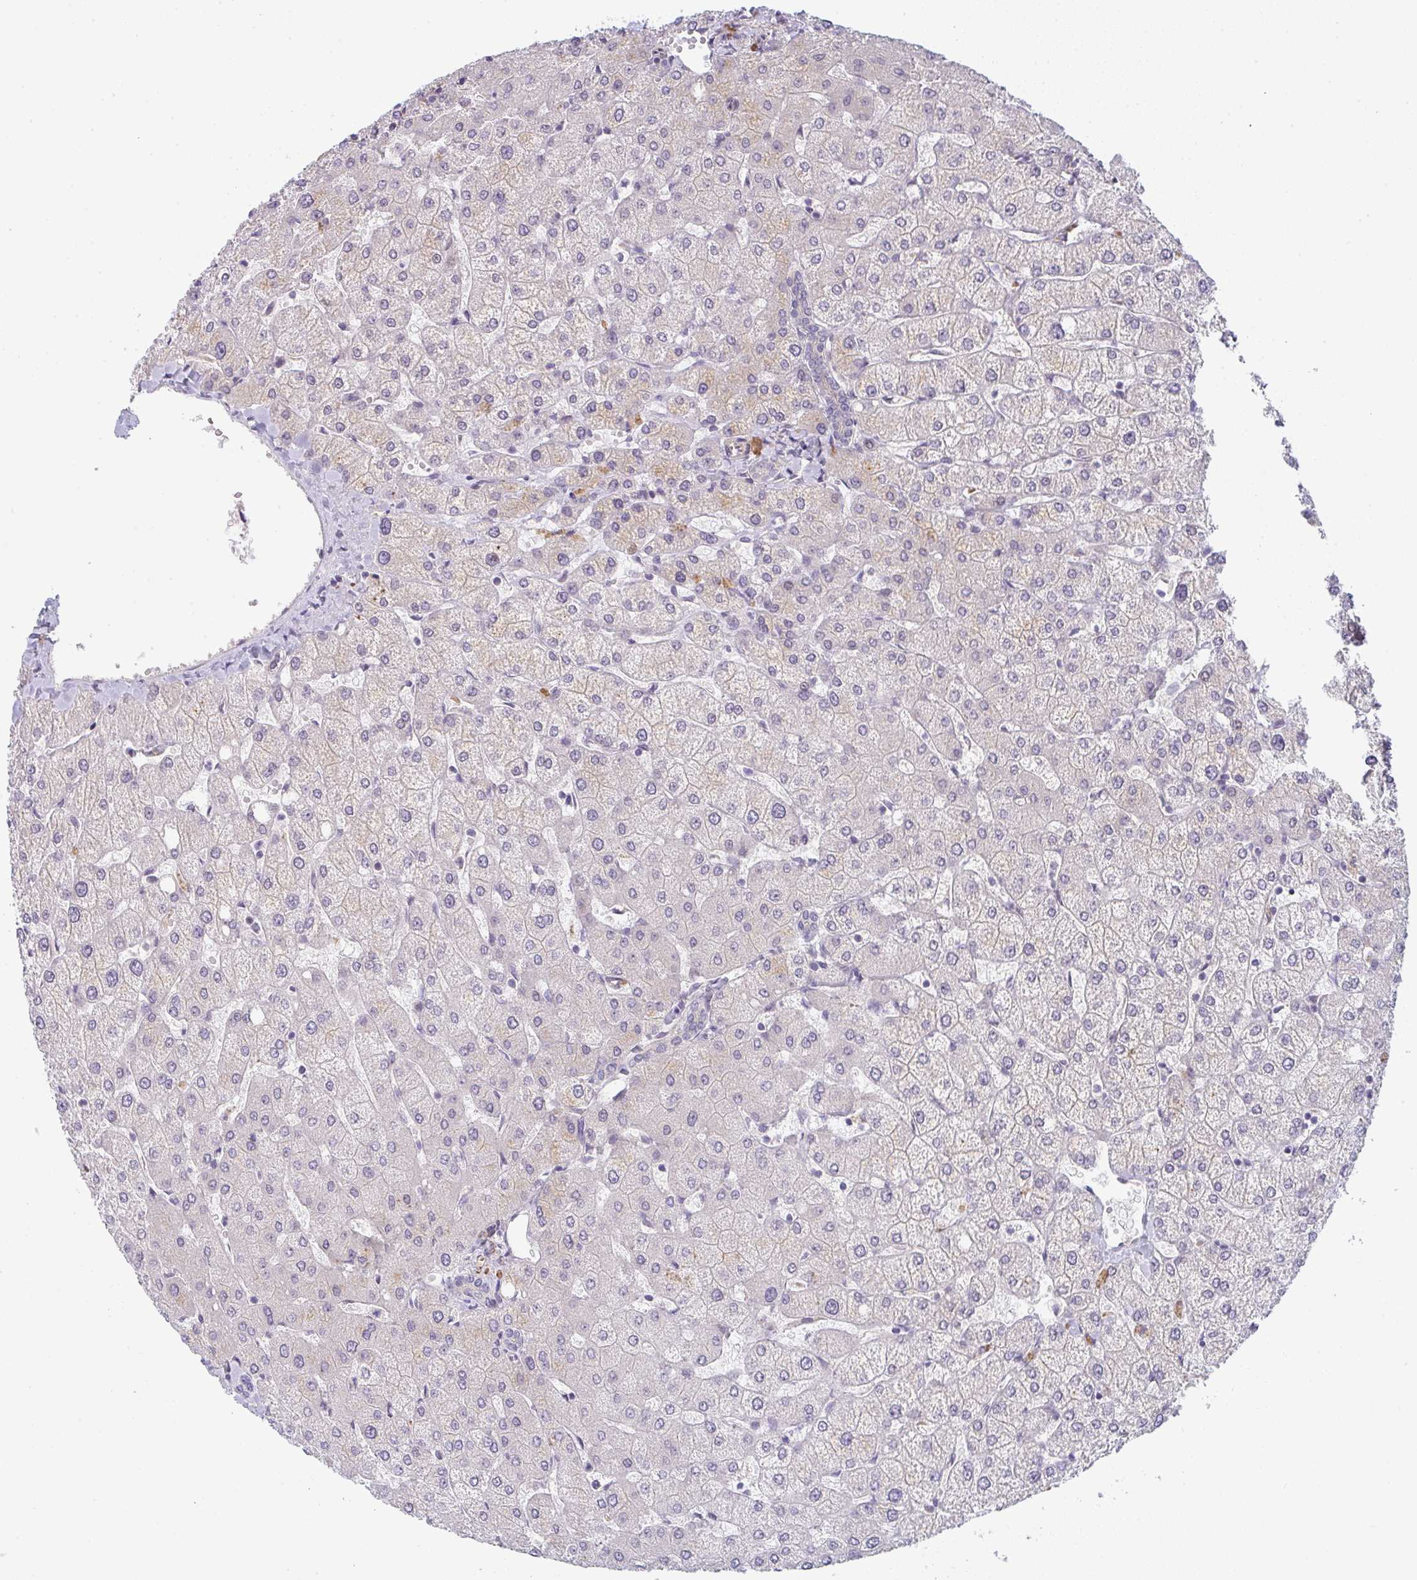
{"staining": {"intensity": "negative", "quantity": "none", "location": "none"}, "tissue": "liver", "cell_type": "Cholangiocytes", "image_type": "normal", "snomed": [{"axis": "morphology", "description": "Normal tissue, NOS"}, {"axis": "topography", "description": "Liver"}], "caption": "Immunohistochemistry (IHC) micrograph of normal liver: liver stained with DAB (3,3'-diaminobenzidine) demonstrates no significant protein positivity in cholangiocytes.", "gene": "TNFRSF10A", "patient": {"sex": "female", "age": 54}}